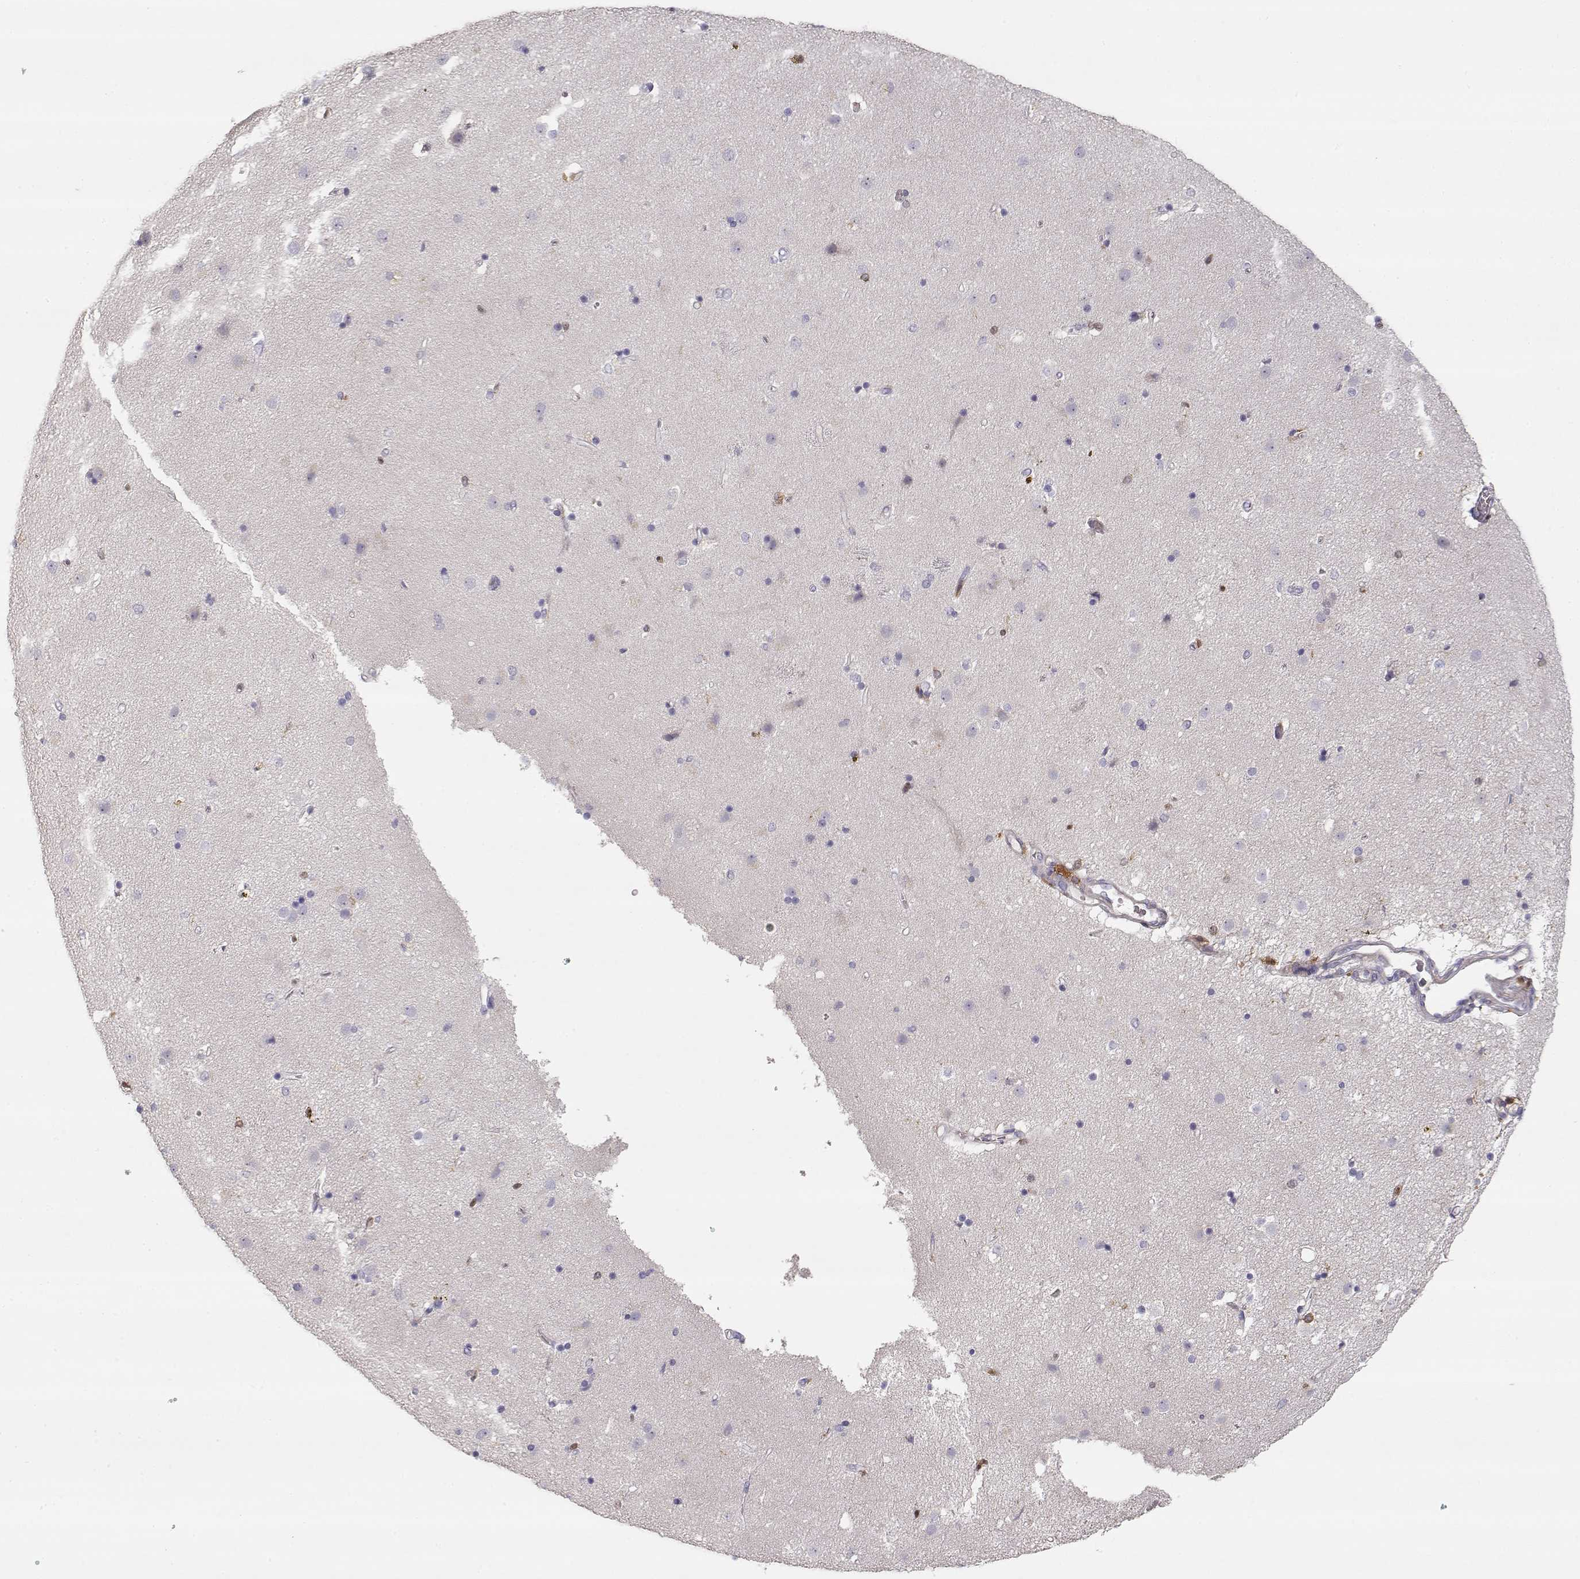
{"staining": {"intensity": "negative", "quantity": "none", "location": "none"}, "tissue": "caudate", "cell_type": "Glial cells", "image_type": "normal", "snomed": [{"axis": "morphology", "description": "Normal tissue, NOS"}, {"axis": "topography", "description": "Lateral ventricle wall"}], "caption": "Immunohistochemistry micrograph of benign caudate: human caudate stained with DAB (3,3'-diaminobenzidine) reveals no significant protein positivity in glial cells.", "gene": "VAV1", "patient": {"sex": "female", "age": 71}}